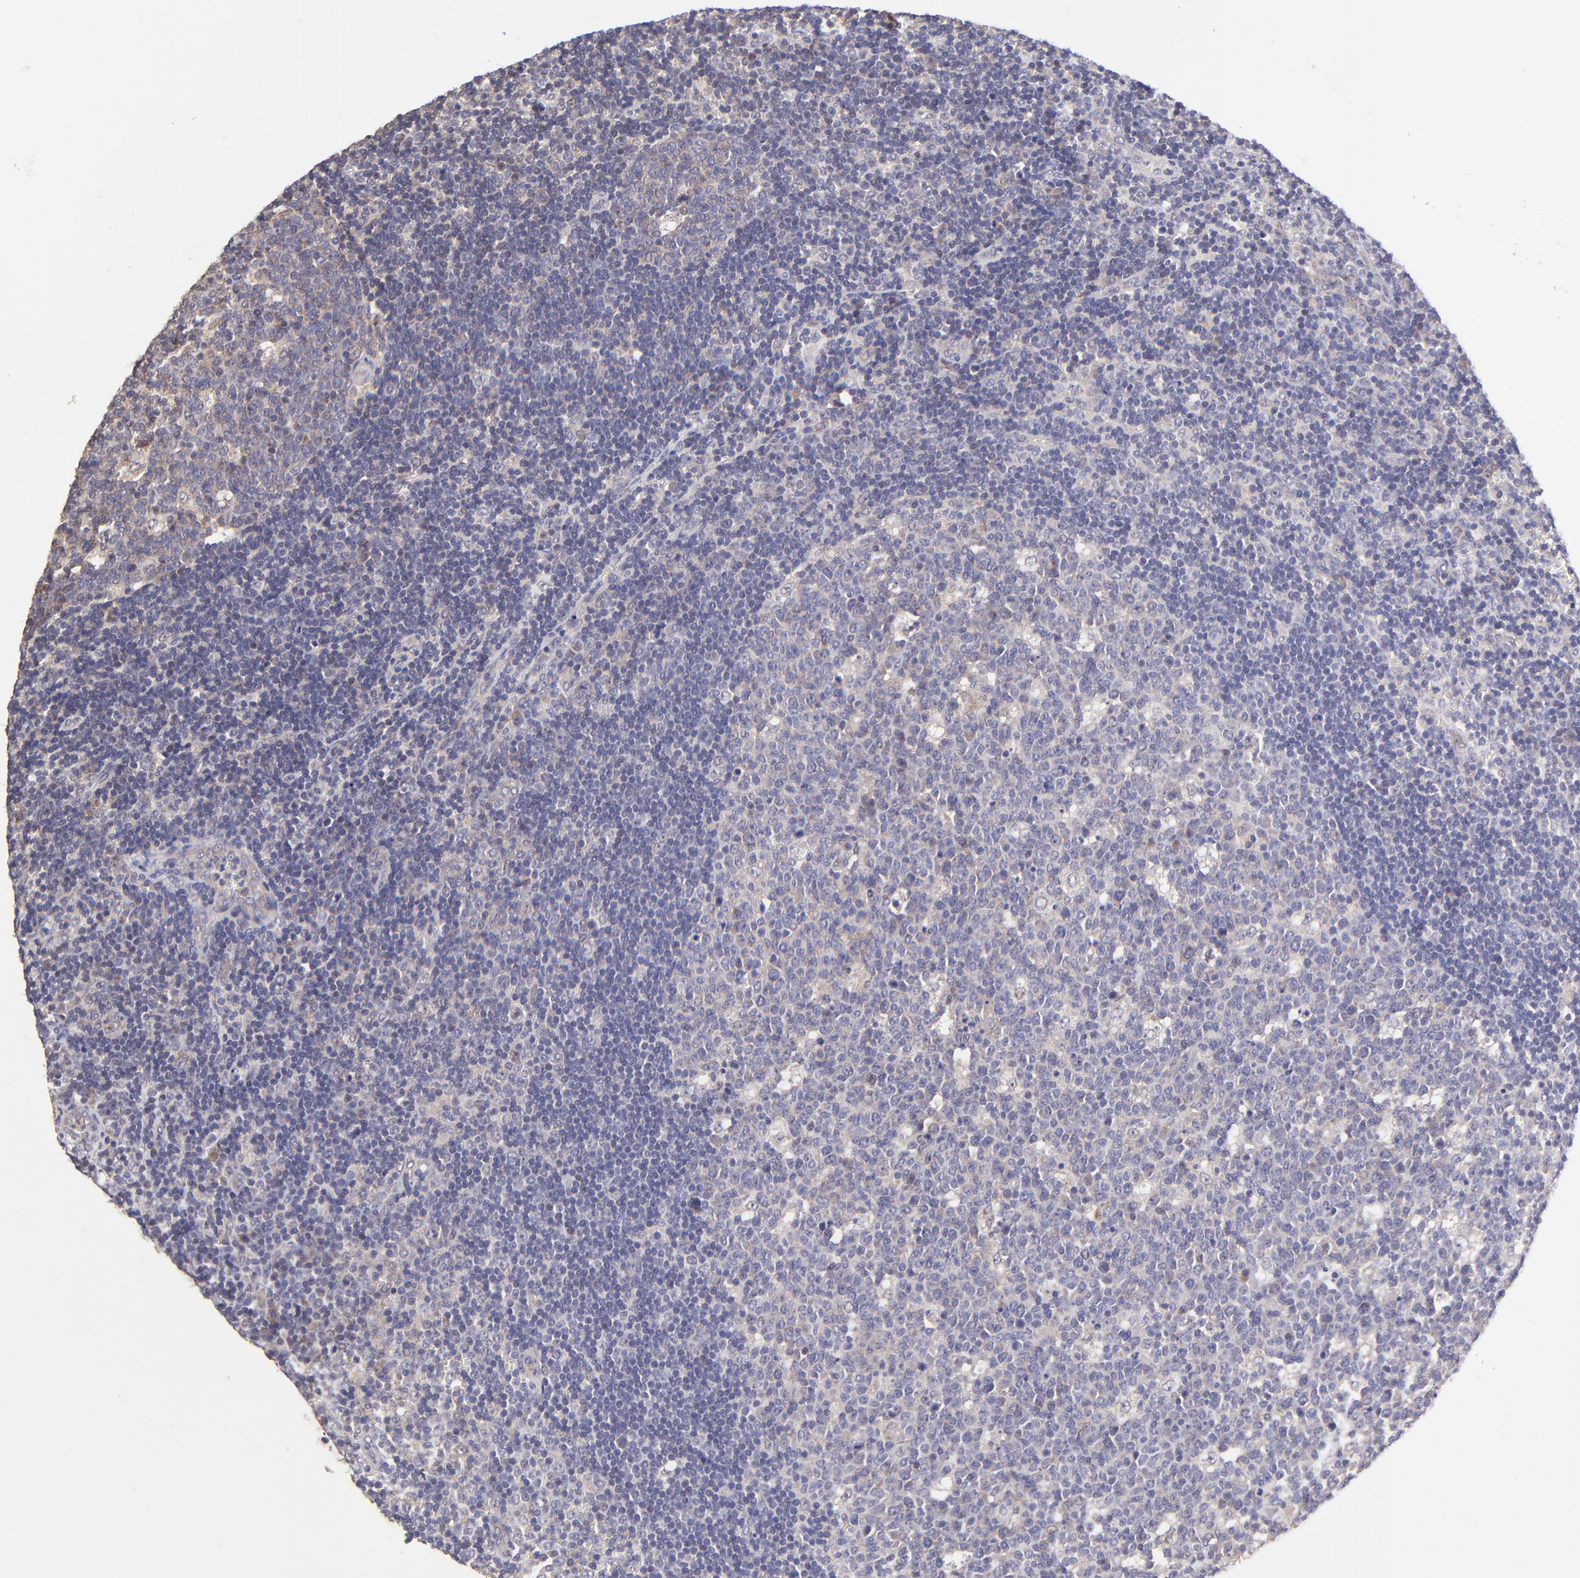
{"staining": {"intensity": "weak", "quantity": "25%-75%", "location": "cytoplasmic/membranous"}, "tissue": "lymph node", "cell_type": "Germinal center cells", "image_type": "normal", "snomed": [{"axis": "morphology", "description": "Normal tissue, NOS"}, {"axis": "topography", "description": "Lymph node"}, {"axis": "topography", "description": "Salivary gland"}], "caption": "IHC (DAB (3,3'-diaminobenzidine)) staining of benign human lymph node demonstrates weak cytoplasmic/membranous protein positivity in about 25%-75% of germinal center cells. (DAB IHC, brown staining for protein, blue staining for nuclei).", "gene": "NSF", "patient": {"sex": "male", "age": 8}}